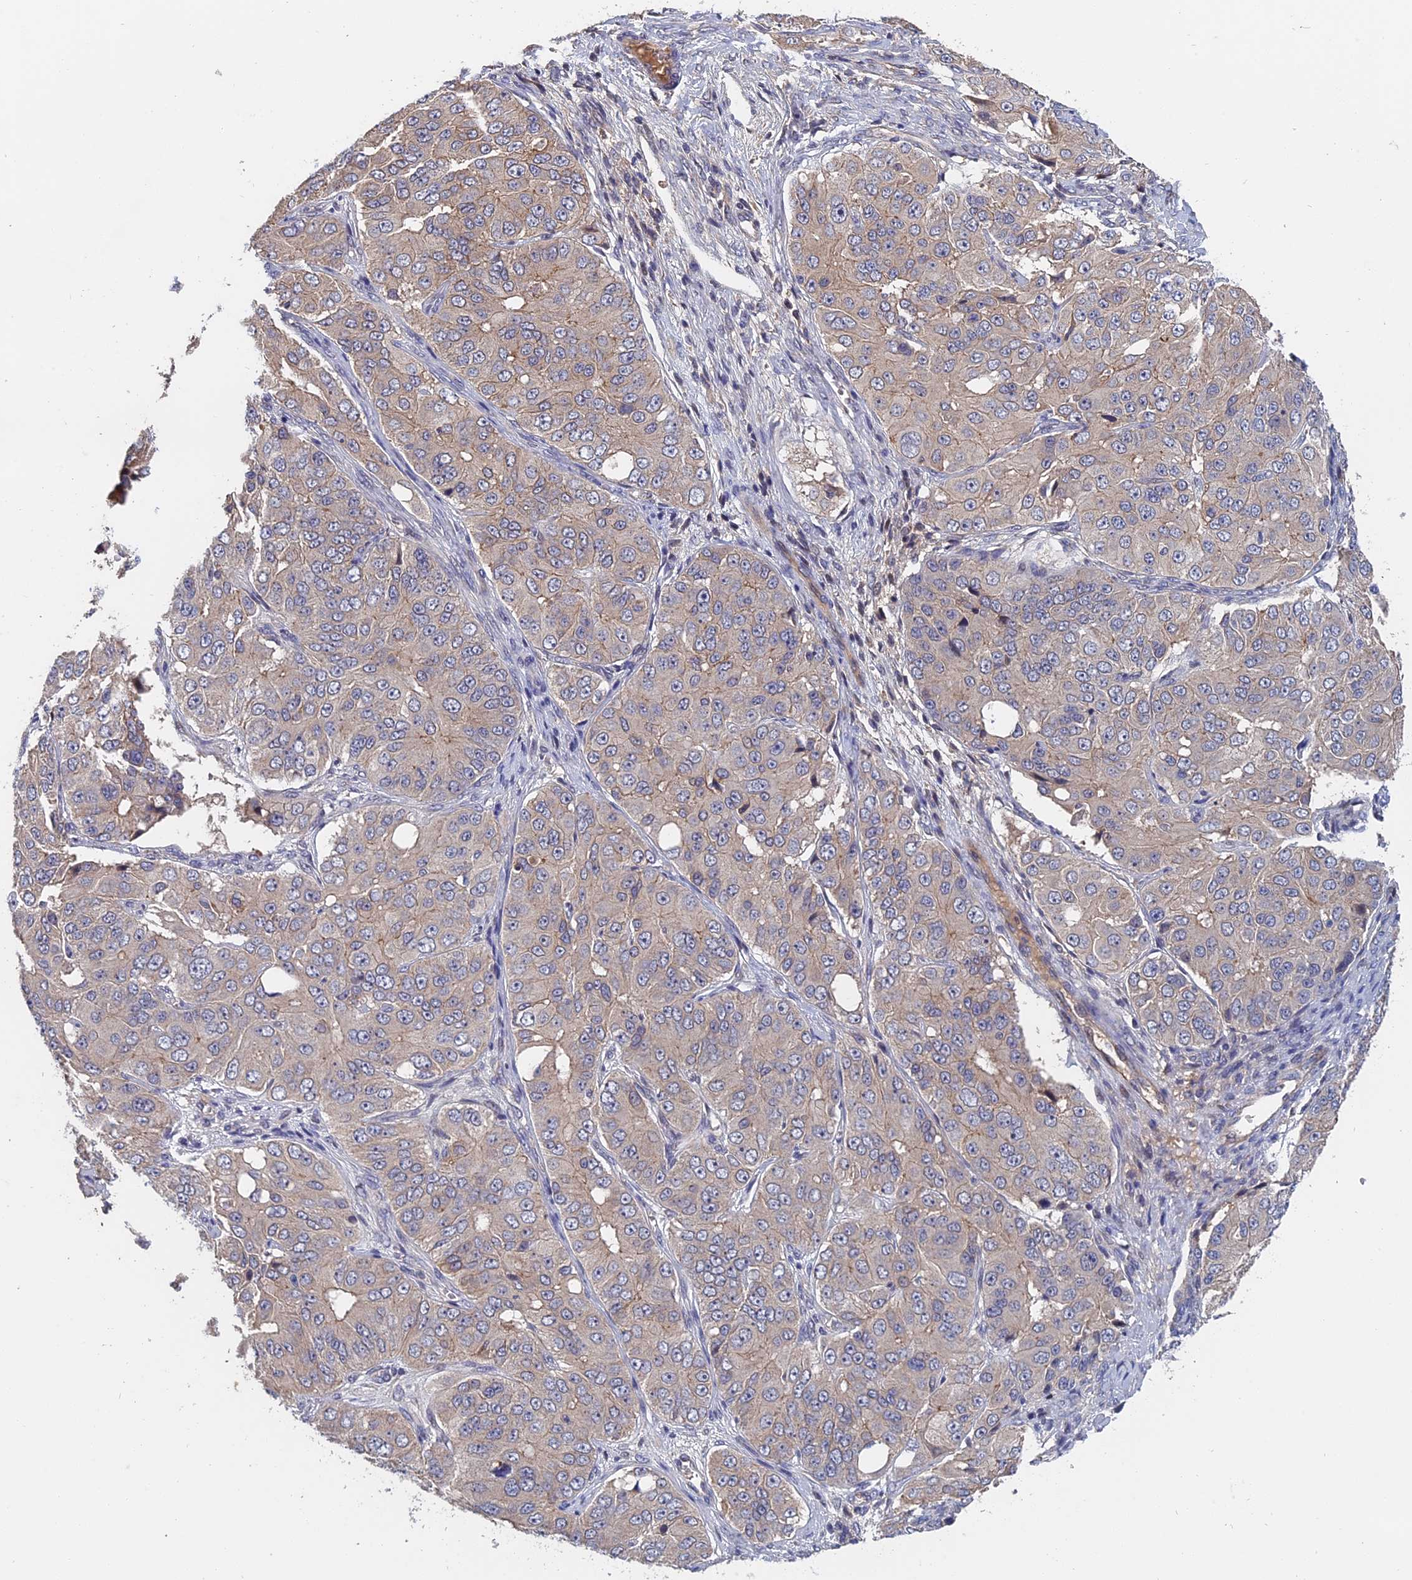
{"staining": {"intensity": "weak", "quantity": "<25%", "location": "cytoplasmic/membranous"}, "tissue": "ovarian cancer", "cell_type": "Tumor cells", "image_type": "cancer", "snomed": [{"axis": "morphology", "description": "Carcinoma, endometroid"}, {"axis": "topography", "description": "Ovary"}], "caption": "The image reveals no staining of tumor cells in ovarian cancer (endometroid carcinoma).", "gene": "SLC33A1", "patient": {"sex": "female", "age": 51}}